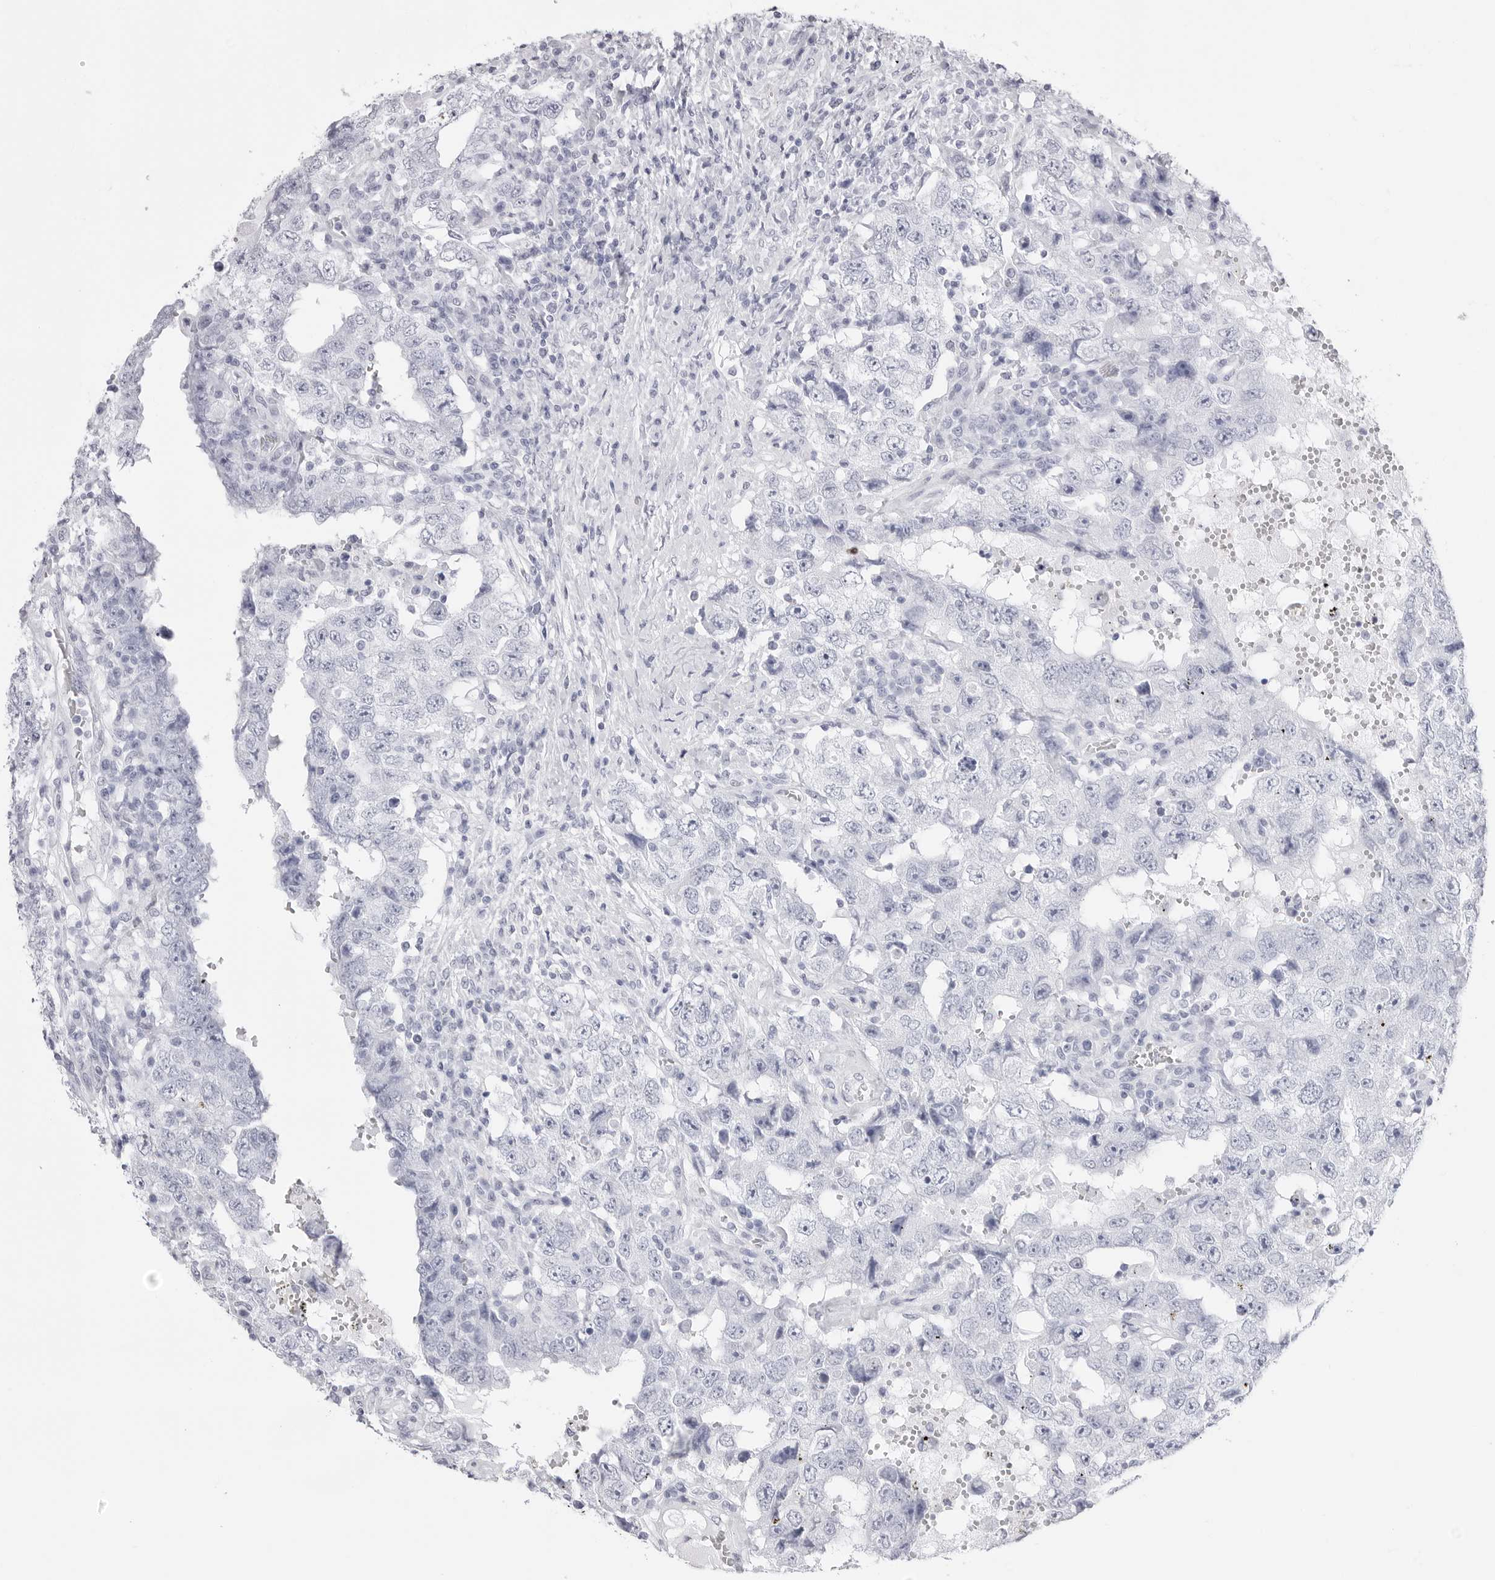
{"staining": {"intensity": "negative", "quantity": "none", "location": "none"}, "tissue": "testis cancer", "cell_type": "Tumor cells", "image_type": "cancer", "snomed": [{"axis": "morphology", "description": "Carcinoma, Embryonal, NOS"}, {"axis": "topography", "description": "Testis"}], "caption": "Tumor cells show no significant protein expression in testis cancer (embryonal carcinoma). (DAB (3,3'-diaminobenzidine) immunohistochemistry (IHC) visualized using brightfield microscopy, high magnification).", "gene": "TSSK1B", "patient": {"sex": "male", "age": 26}}